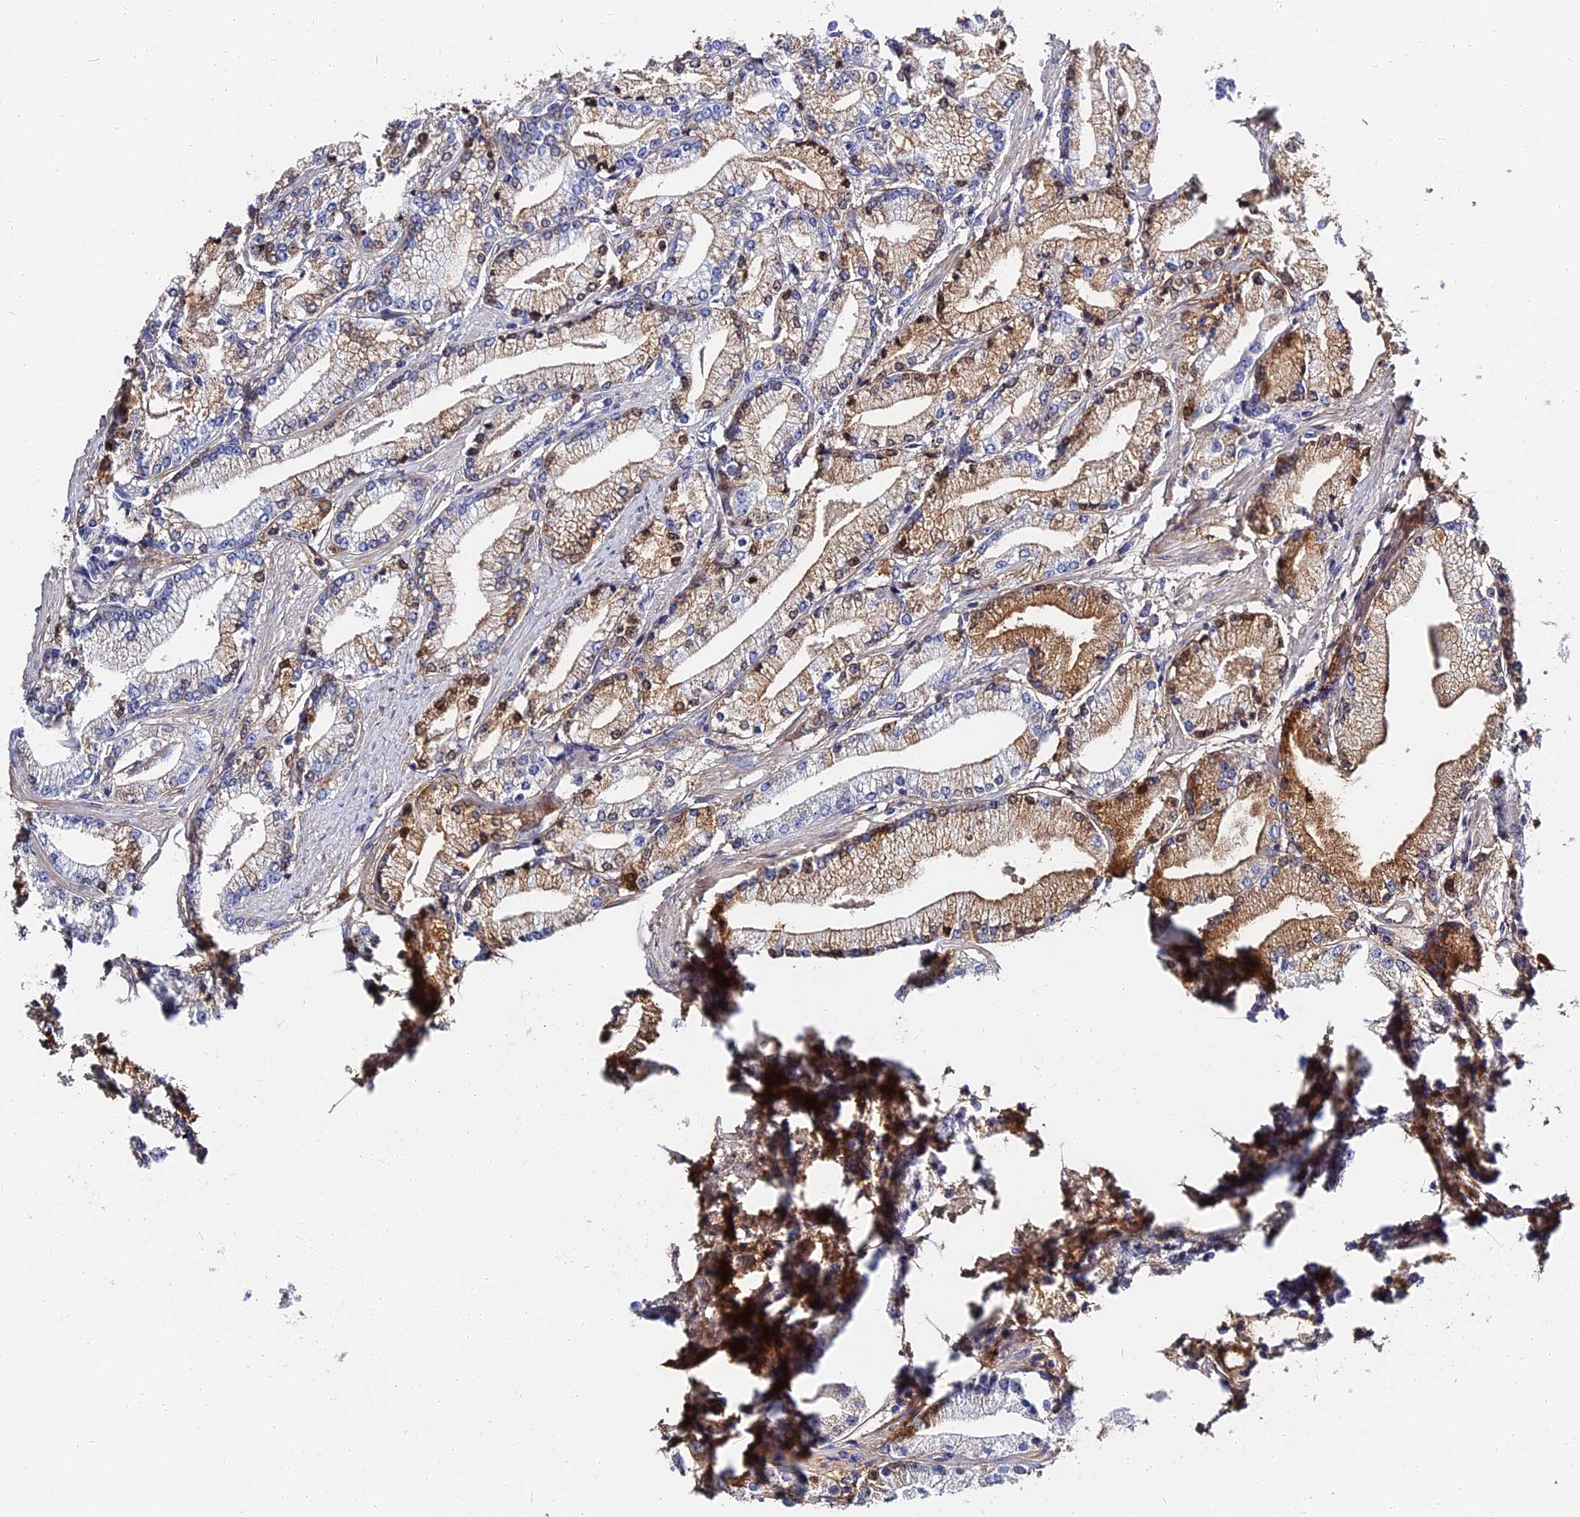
{"staining": {"intensity": "moderate", "quantity": "<25%", "location": "cytoplasmic/membranous,nuclear"}, "tissue": "prostate cancer", "cell_type": "Tumor cells", "image_type": "cancer", "snomed": [{"axis": "morphology", "description": "Adenocarcinoma, High grade"}, {"axis": "topography", "description": "Prostate"}], "caption": "The photomicrograph shows a brown stain indicating the presence of a protein in the cytoplasmic/membranous and nuclear of tumor cells in adenocarcinoma (high-grade) (prostate).", "gene": "ITIH1", "patient": {"sex": "male", "age": 67}}